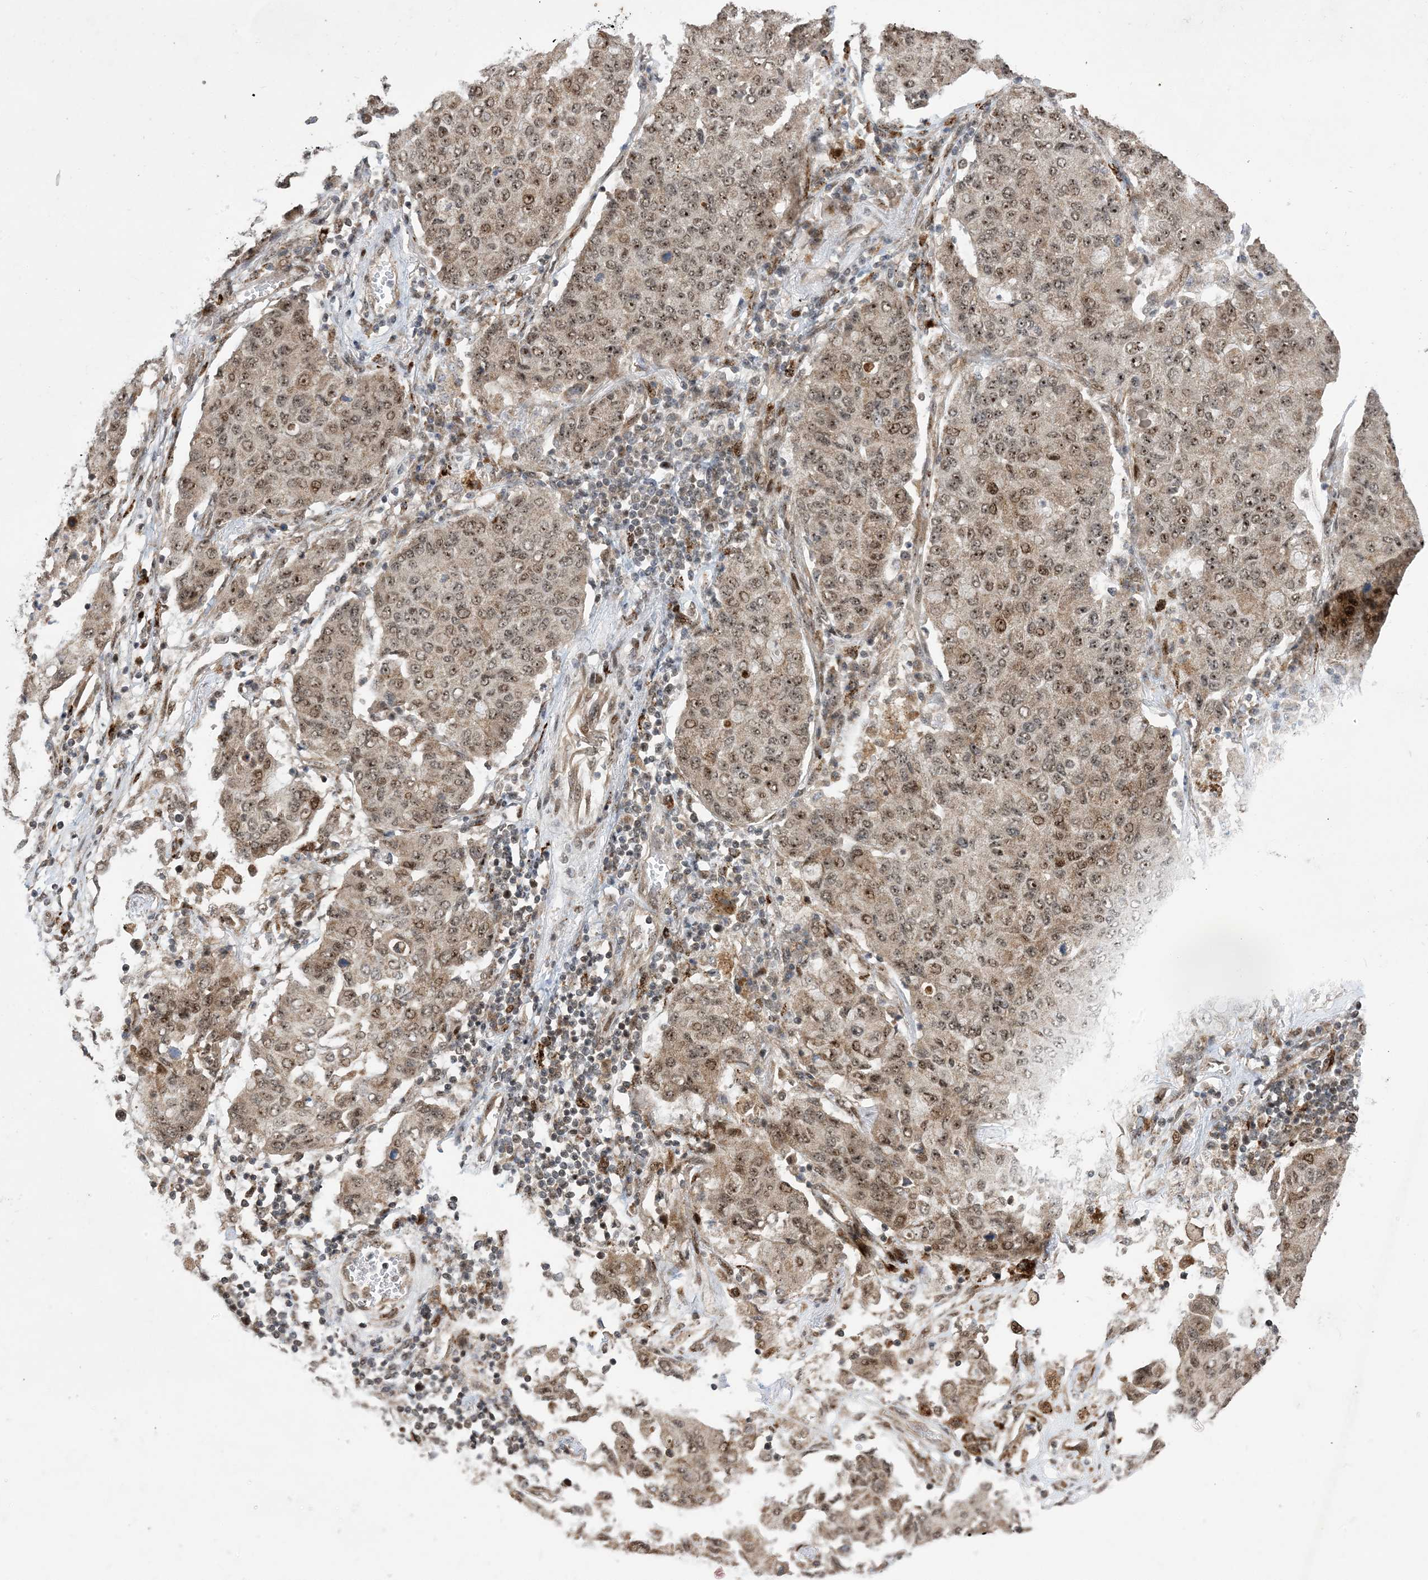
{"staining": {"intensity": "moderate", "quantity": ">75%", "location": "nuclear"}, "tissue": "lung cancer", "cell_type": "Tumor cells", "image_type": "cancer", "snomed": [{"axis": "morphology", "description": "Squamous cell carcinoma, NOS"}, {"axis": "topography", "description": "Lung"}], "caption": "Immunohistochemical staining of human squamous cell carcinoma (lung) displays medium levels of moderate nuclear protein staining in about >75% of tumor cells.", "gene": "FAM9B", "patient": {"sex": "male", "age": 74}}